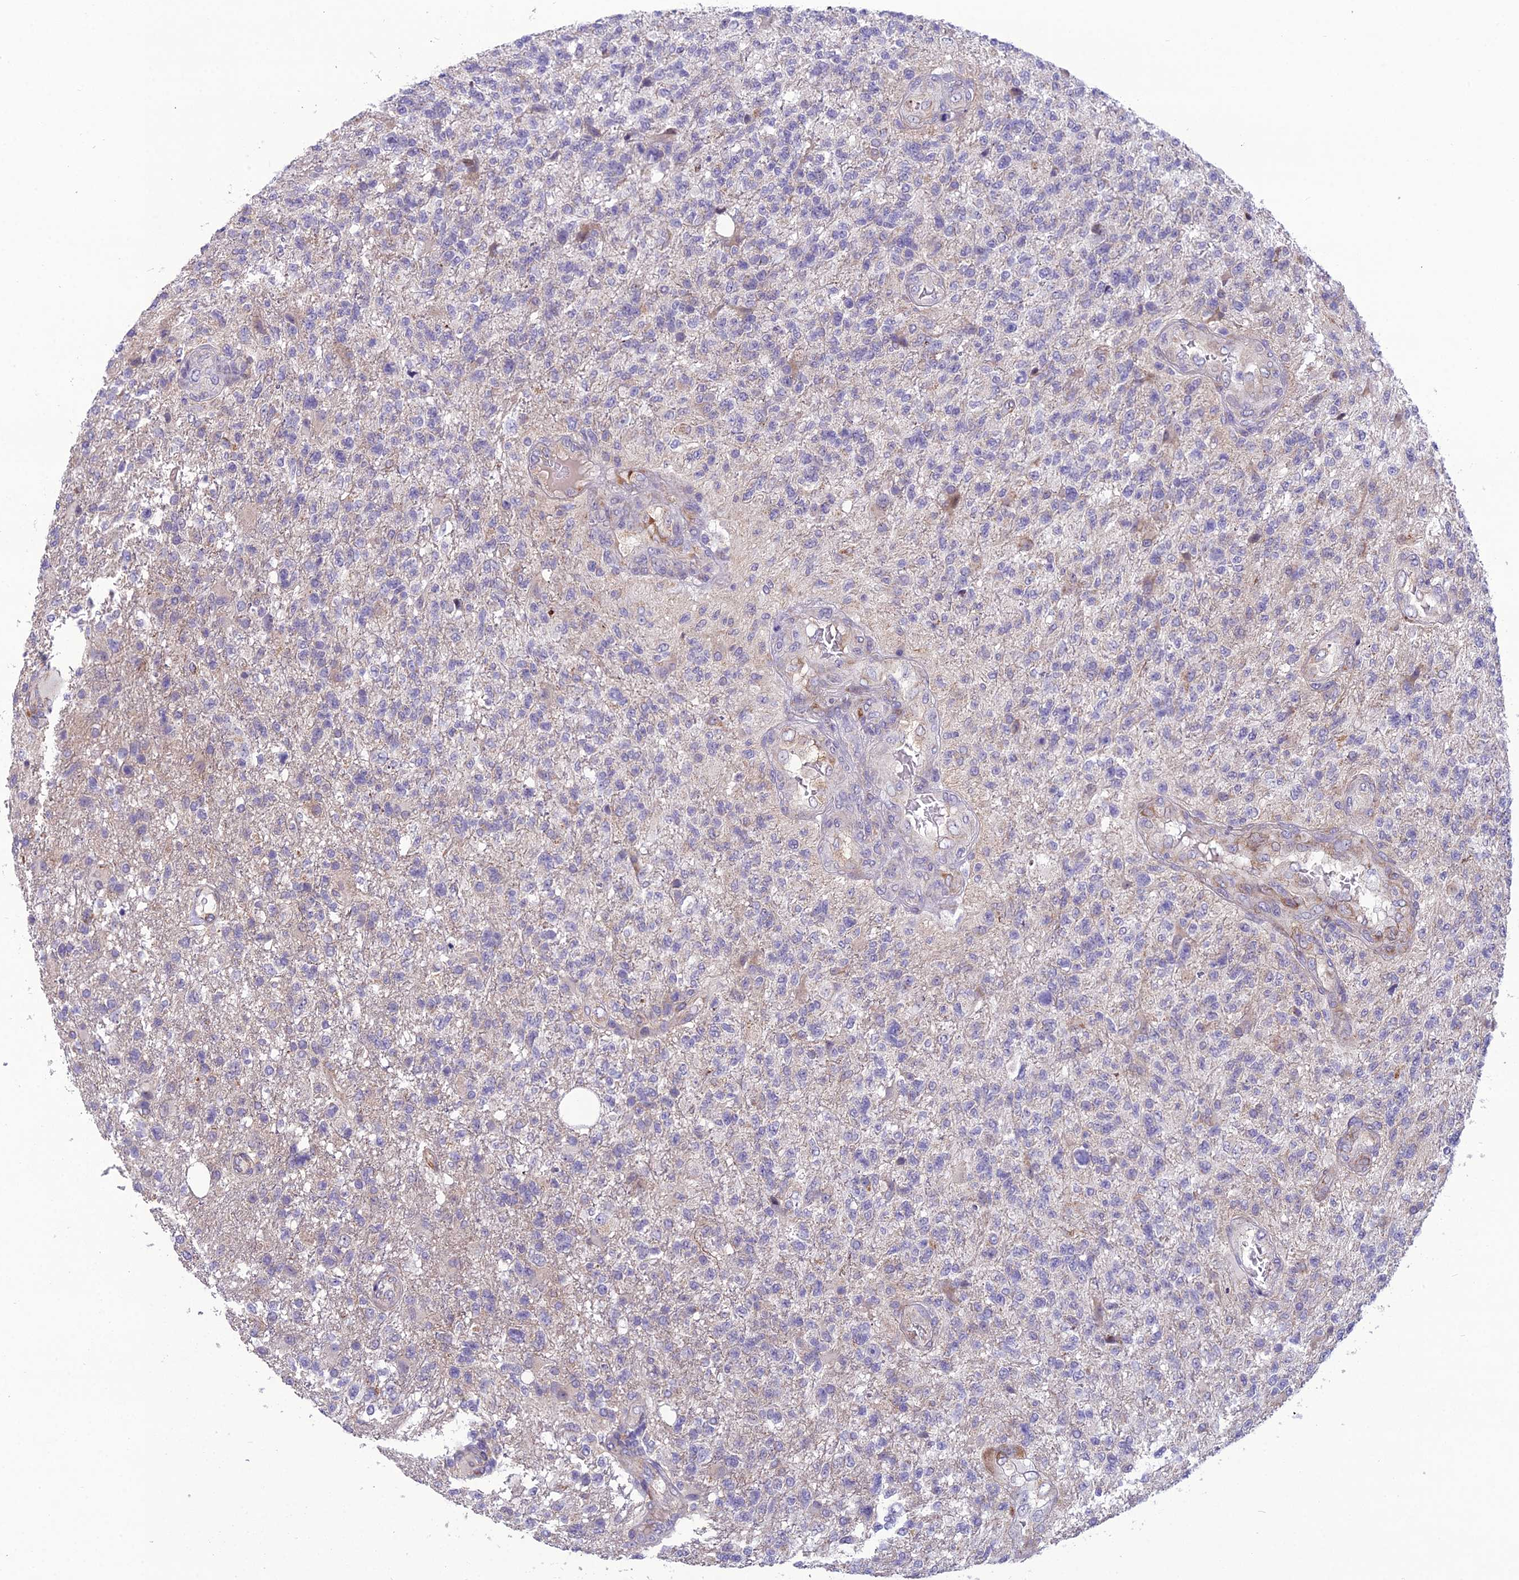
{"staining": {"intensity": "negative", "quantity": "none", "location": "none"}, "tissue": "glioma", "cell_type": "Tumor cells", "image_type": "cancer", "snomed": [{"axis": "morphology", "description": "Glioma, malignant, High grade"}, {"axis": "topography", "description": "Brain"}], "caption": "This micrograph is of glioma stained with immunohistochemistry (IHC) to label a protein in brown with the nuclei are counter-stained blue. There is no expression in tumor cells. (DAB (3,3'-diaminobenzidine) immunohistochemistry with hematoxylin counter stain).", "gene": "NODAL", "patient": {"sex": "male", "age": 56}}